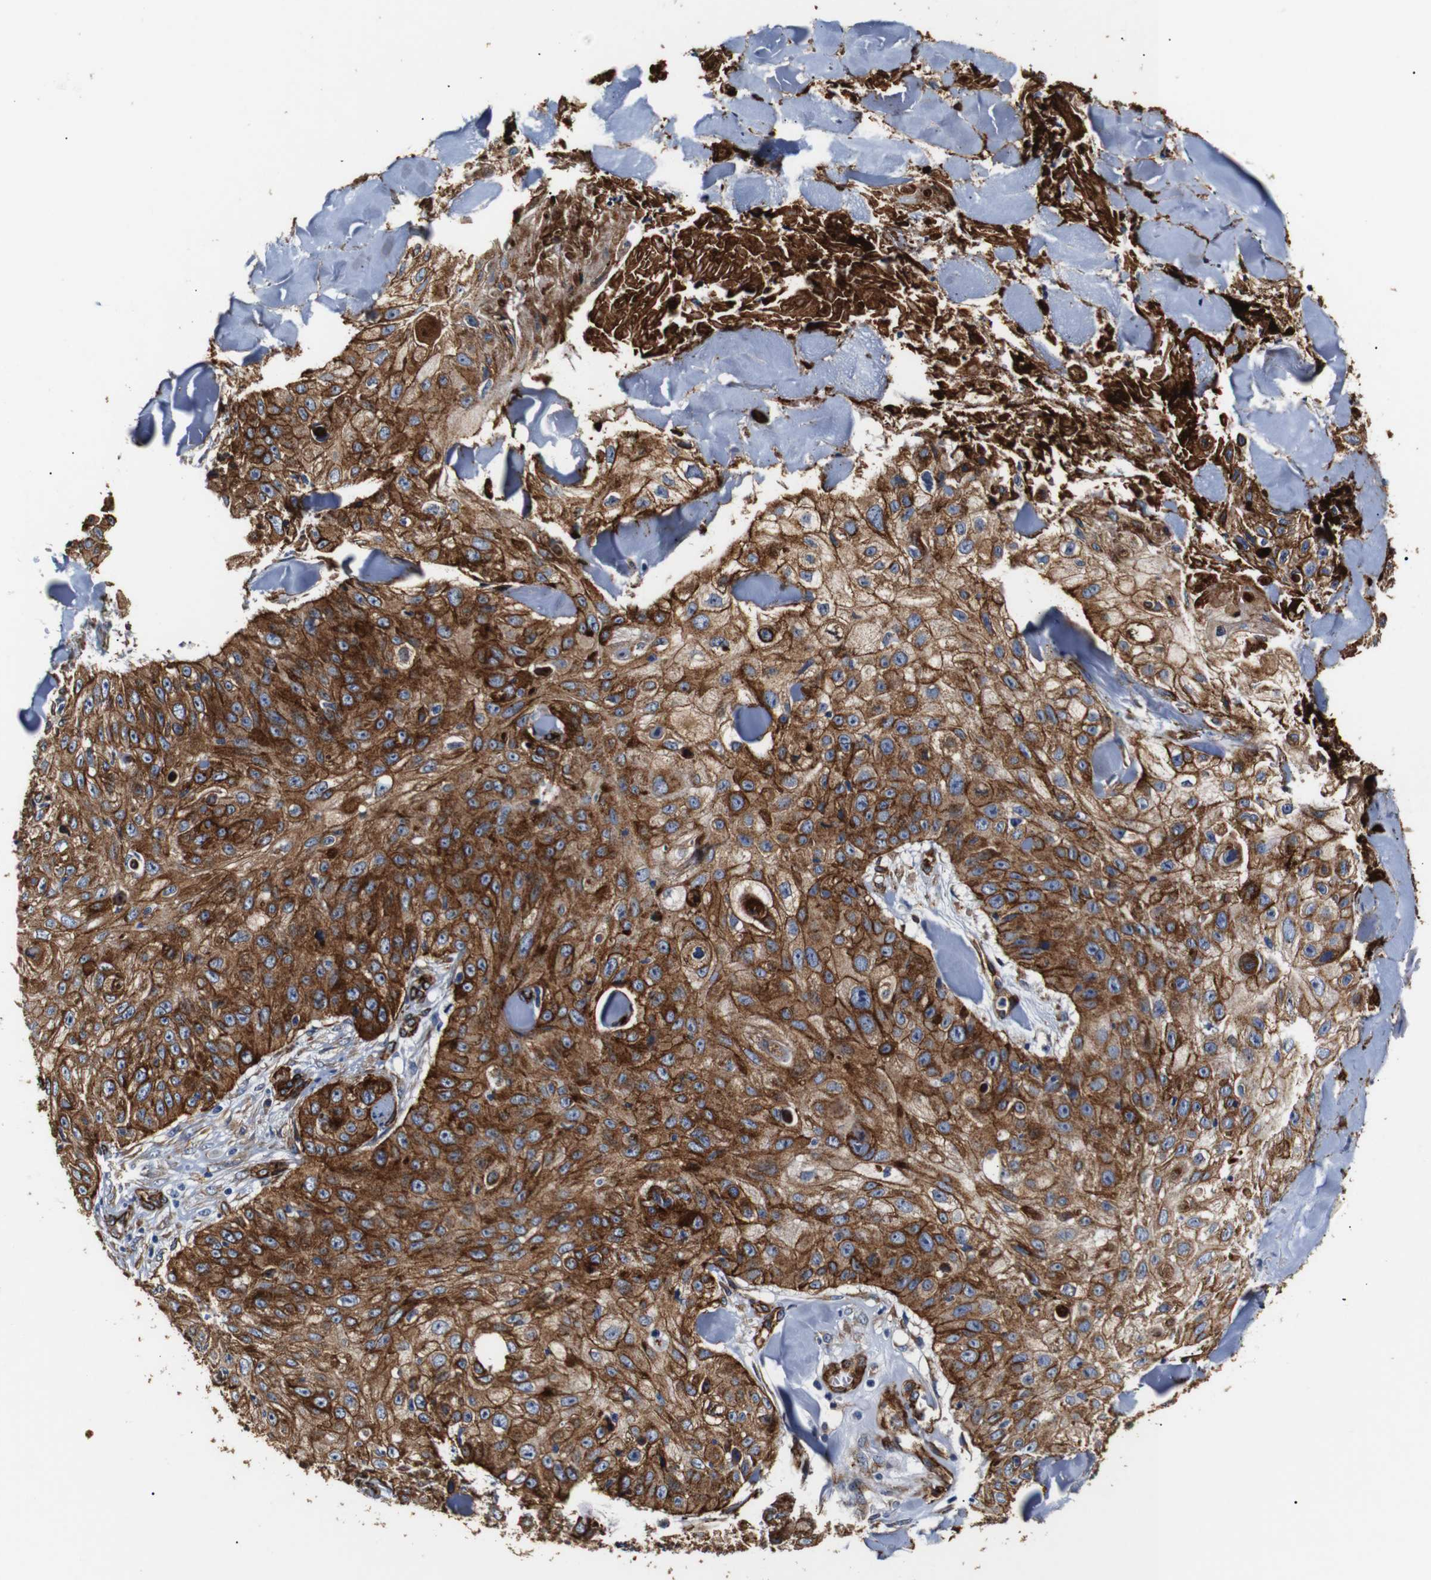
{"staining": {"intensity": "strong", "quantity": ">75%", "location": "cytoplasmic/membranous"}, "tissue": "skin cancer", "cell_type": "Tumor cells", "image_type": "cancer", "snomed": [{"axis": "morphology", "description": "Squamous cell carcinoma, NOS"}, {"axis": "topography", "description": "Skin"}], "caption": "A photomicrograph of skin cancer stained for a protein shows strong cytoplasmic/membranous brown staining in tumor cells.", "gene": "CAV2", "patient": {"sex": "male", "age": 86}}